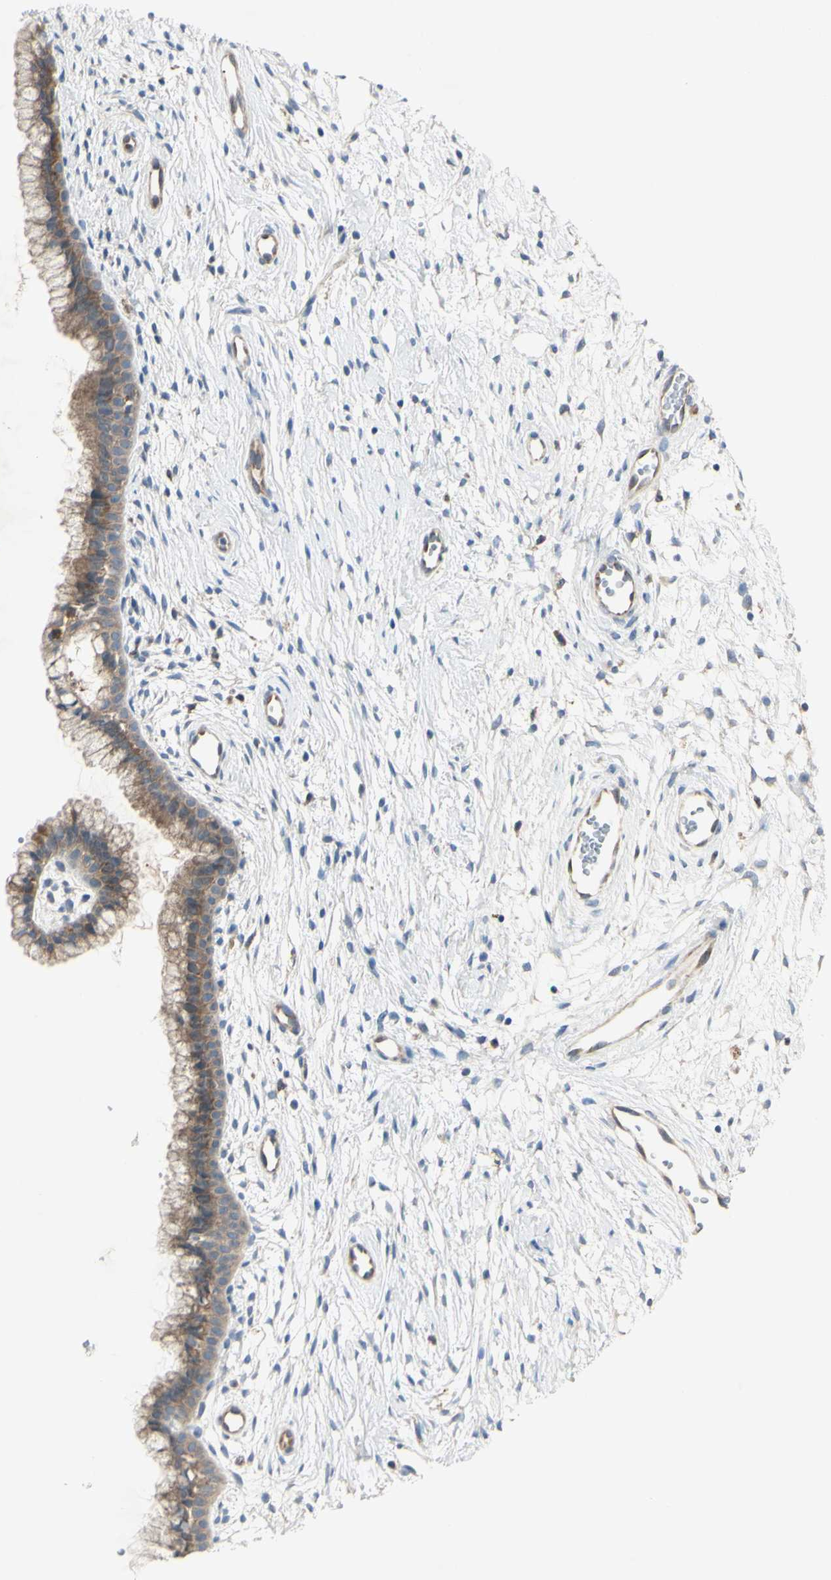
{"staining": {"intensity": "moderate", "quantity": "25%-75%", "location": "cytoplasmic/membranous"}, "tissue": "cervix", "cell_type": "Glandular cells", "image_type": "normal", "snomed": [{"axis": "morphology", "description": "Normal tissue, NOS"}, {"axis": "topography", "description": "Cervix"}], "caption": "Protein analysis of normal cervix shows moderate cytoplasmic/membranous staining in approximately 25%-75% of glandular cells.", "gene": "IGSF9B", "patient": {"sex": "female", "age": 39}}